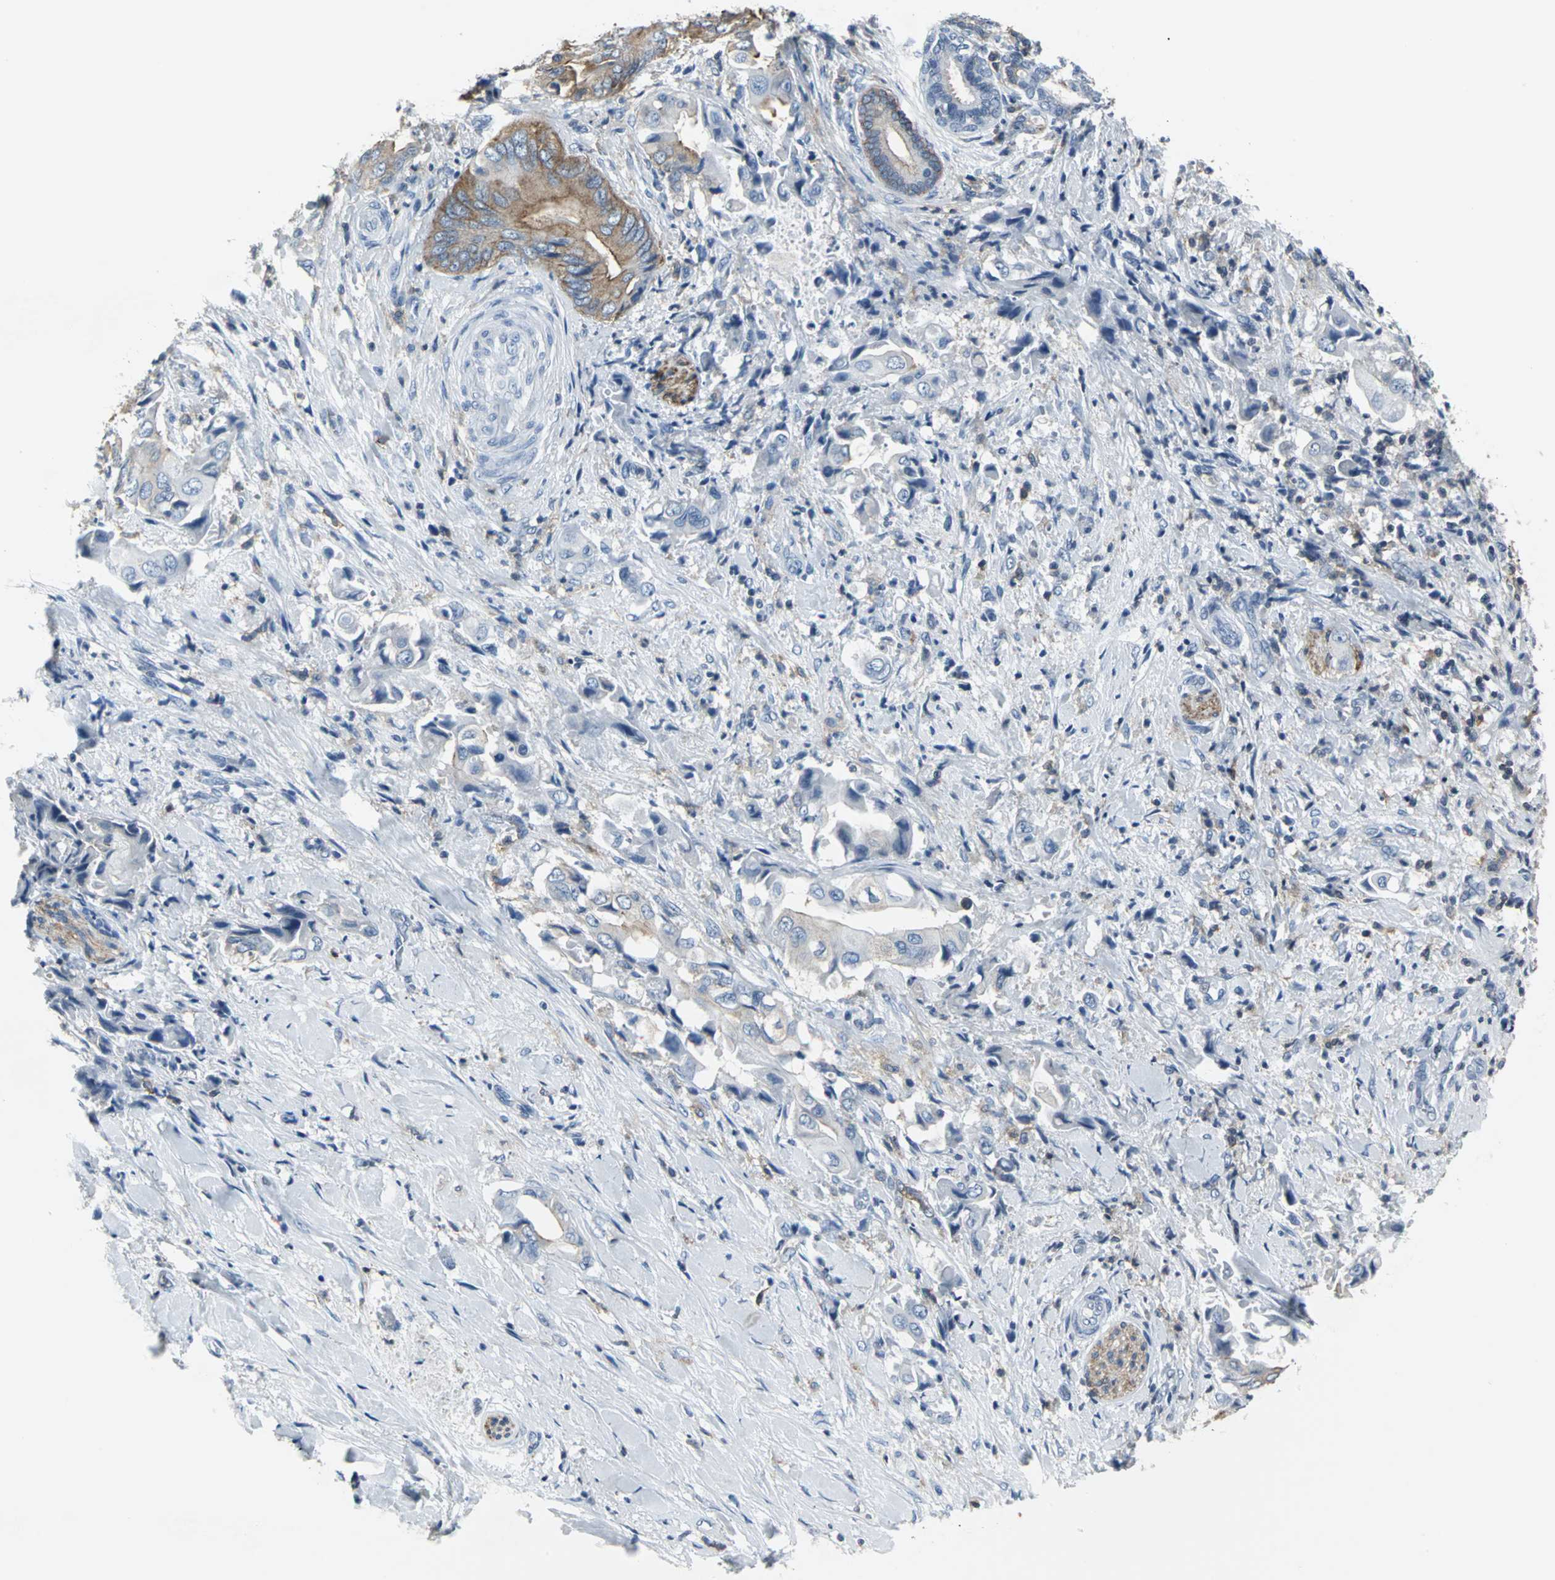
{"staining": {"intensity": "moderate", "quantity": "25%-75%", "location": "cytoplasmic/membranous"}, "tissue": "liver cancer", "cell_type": "Tumor cells", "image_type": "cancer", "snomed": [{"axis": "morphology", "description": "Cholangiocarcinoma"}, {"axis": "topography", "description": "Liver"}], "caption": "Human liver cancer (cholangiocarcinoma) stained with a protein marker displays moderate staining in tumor cells.", "gene": "IQGAP2", "patient": {"sex": "male", "age": 58}}